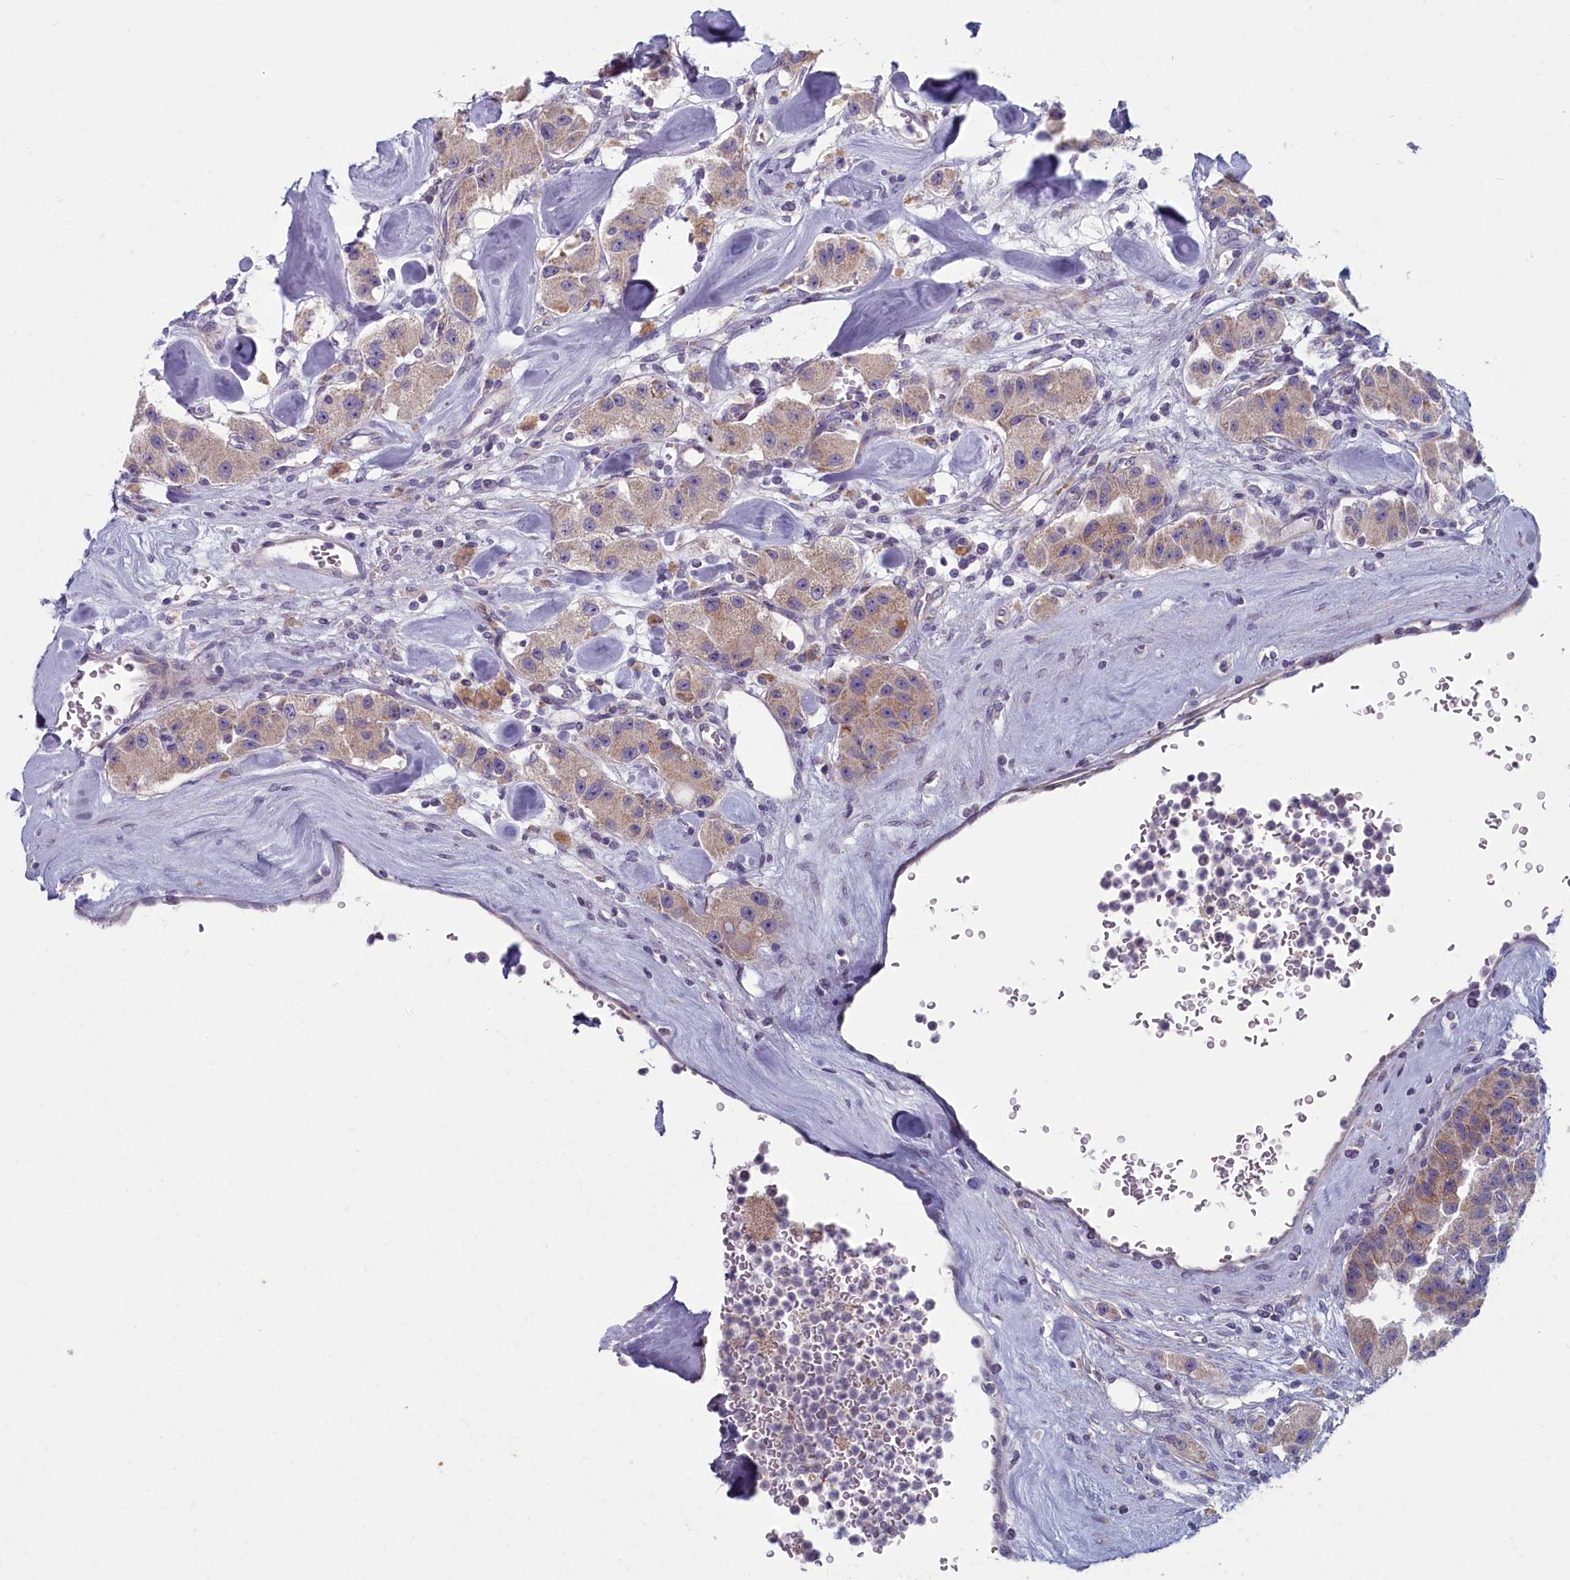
{"staining": {"intensity": "weak", "quantity": ">75%", "location": "cytoplasmic/membranous"}, "tissue": "carcinoid", "cell_type": "Tumor cells", "image_type": "cancer", "snomed": [{"axis": "morphology", "description": "Carcinoid, malignant, NOS"}, {"axis": "topography", "description": "Pancreas"}], "caption": "Protein staining displays weak cytoplasmic/membranous positivity in approximately >75% of tumor cells in carcinoid.", "gene": "INSYN2A", "patient": {"sex": "male", "age": 41}}